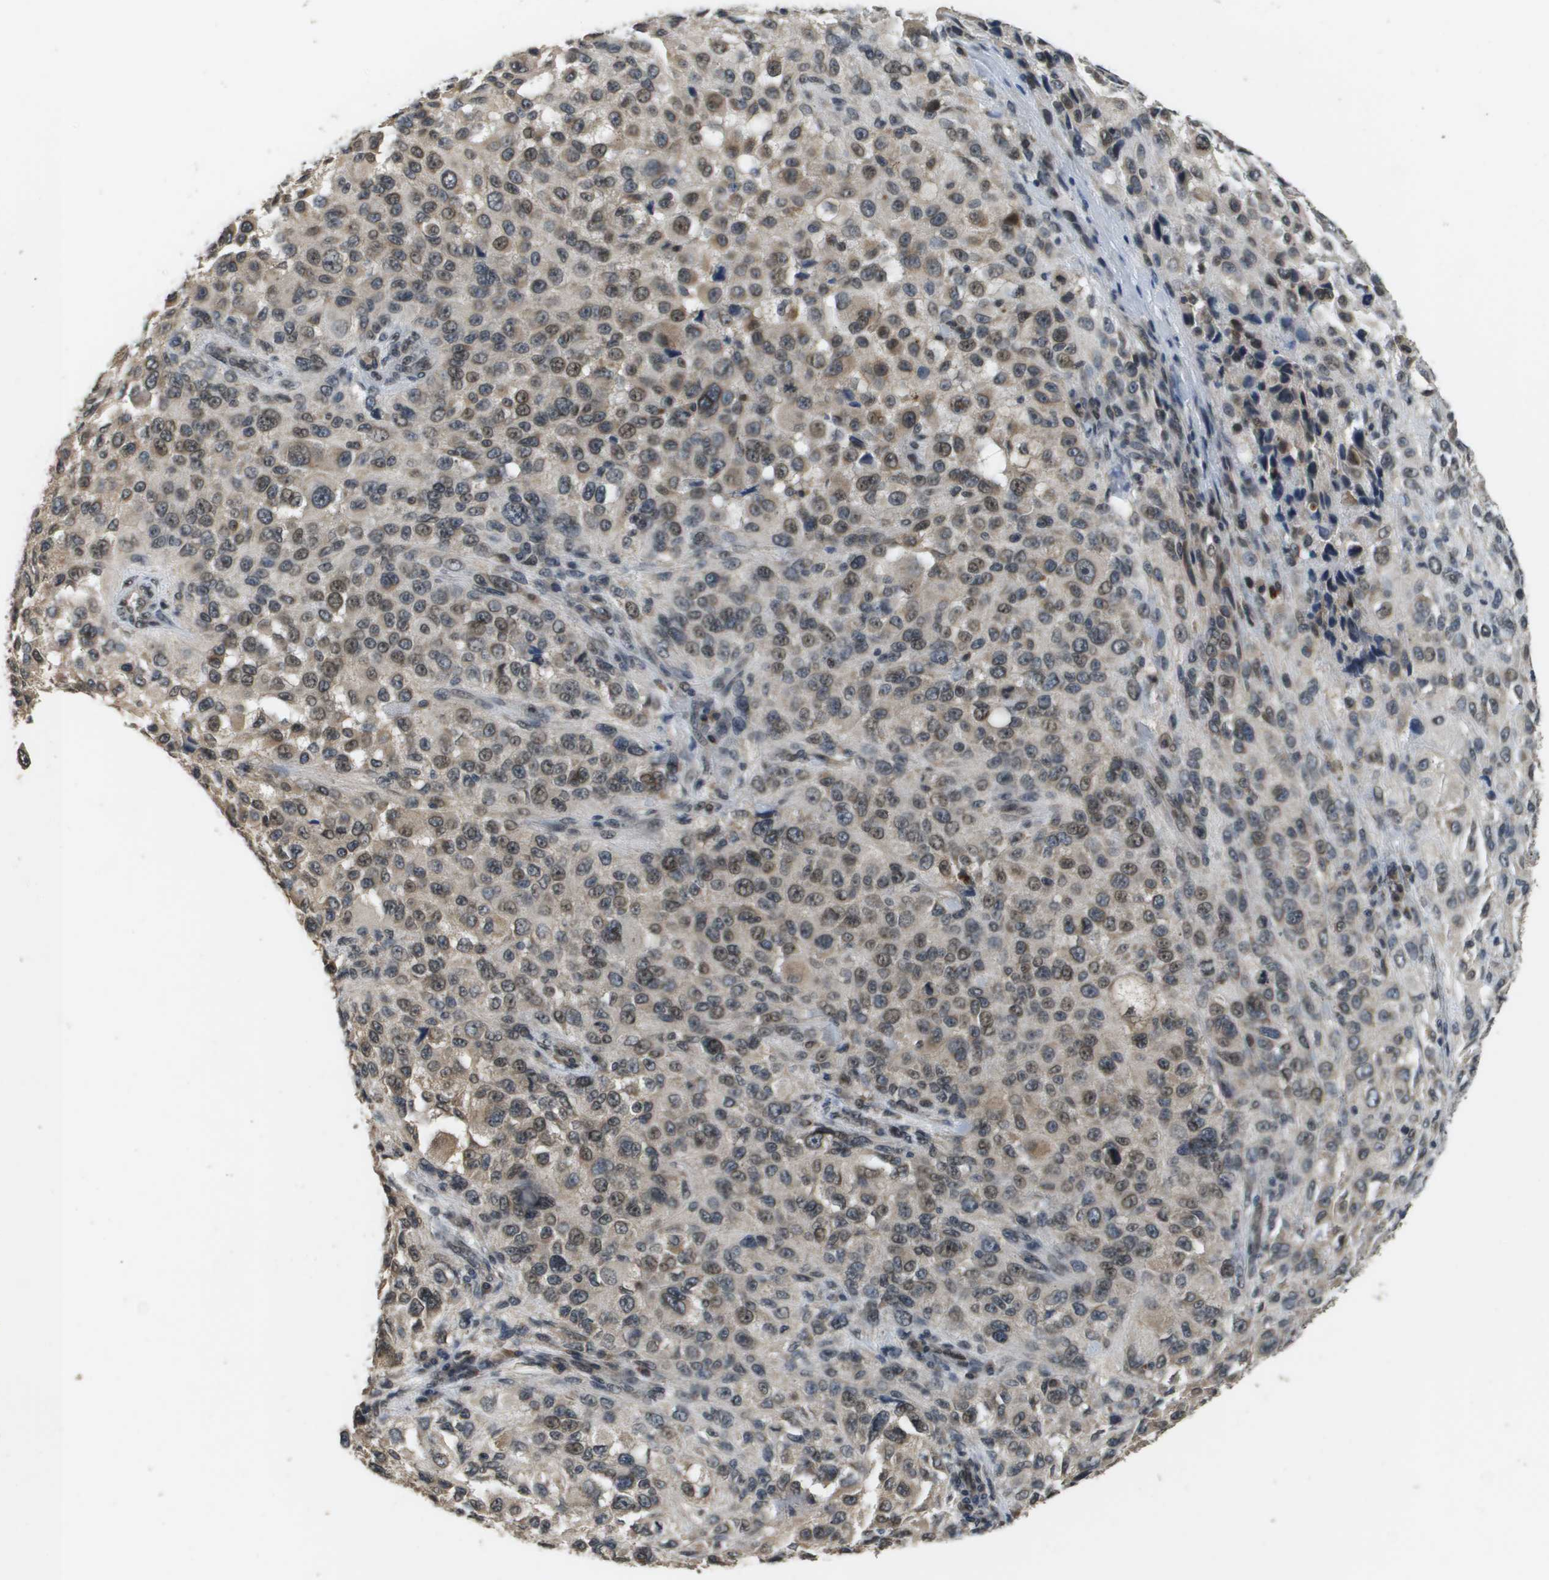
{"staining": {"intensity": "weak", "quantity": ">75%", "location": "cytoplasmic/membranous,nuclear"}, "tissue": "melanoma", "cell_type": "Tumor cells", "image_type": "cancer", "snomed": [{"axis": "morphology", "description": "Necrosis, NOS"}, {"axis": "morphology", "description": "Malignant melanoma, NOS"}, {"axis": "topography", "description": "Skin"}], "caption": "Immunohistochemical staining of human melanoma demonstrates low levels of weak cytoplasmic/membranous and nuclear expression in approximately >75% of tumor cells.", "gene": "FANCC", "patient": {"sex": "female", "age": 87}}